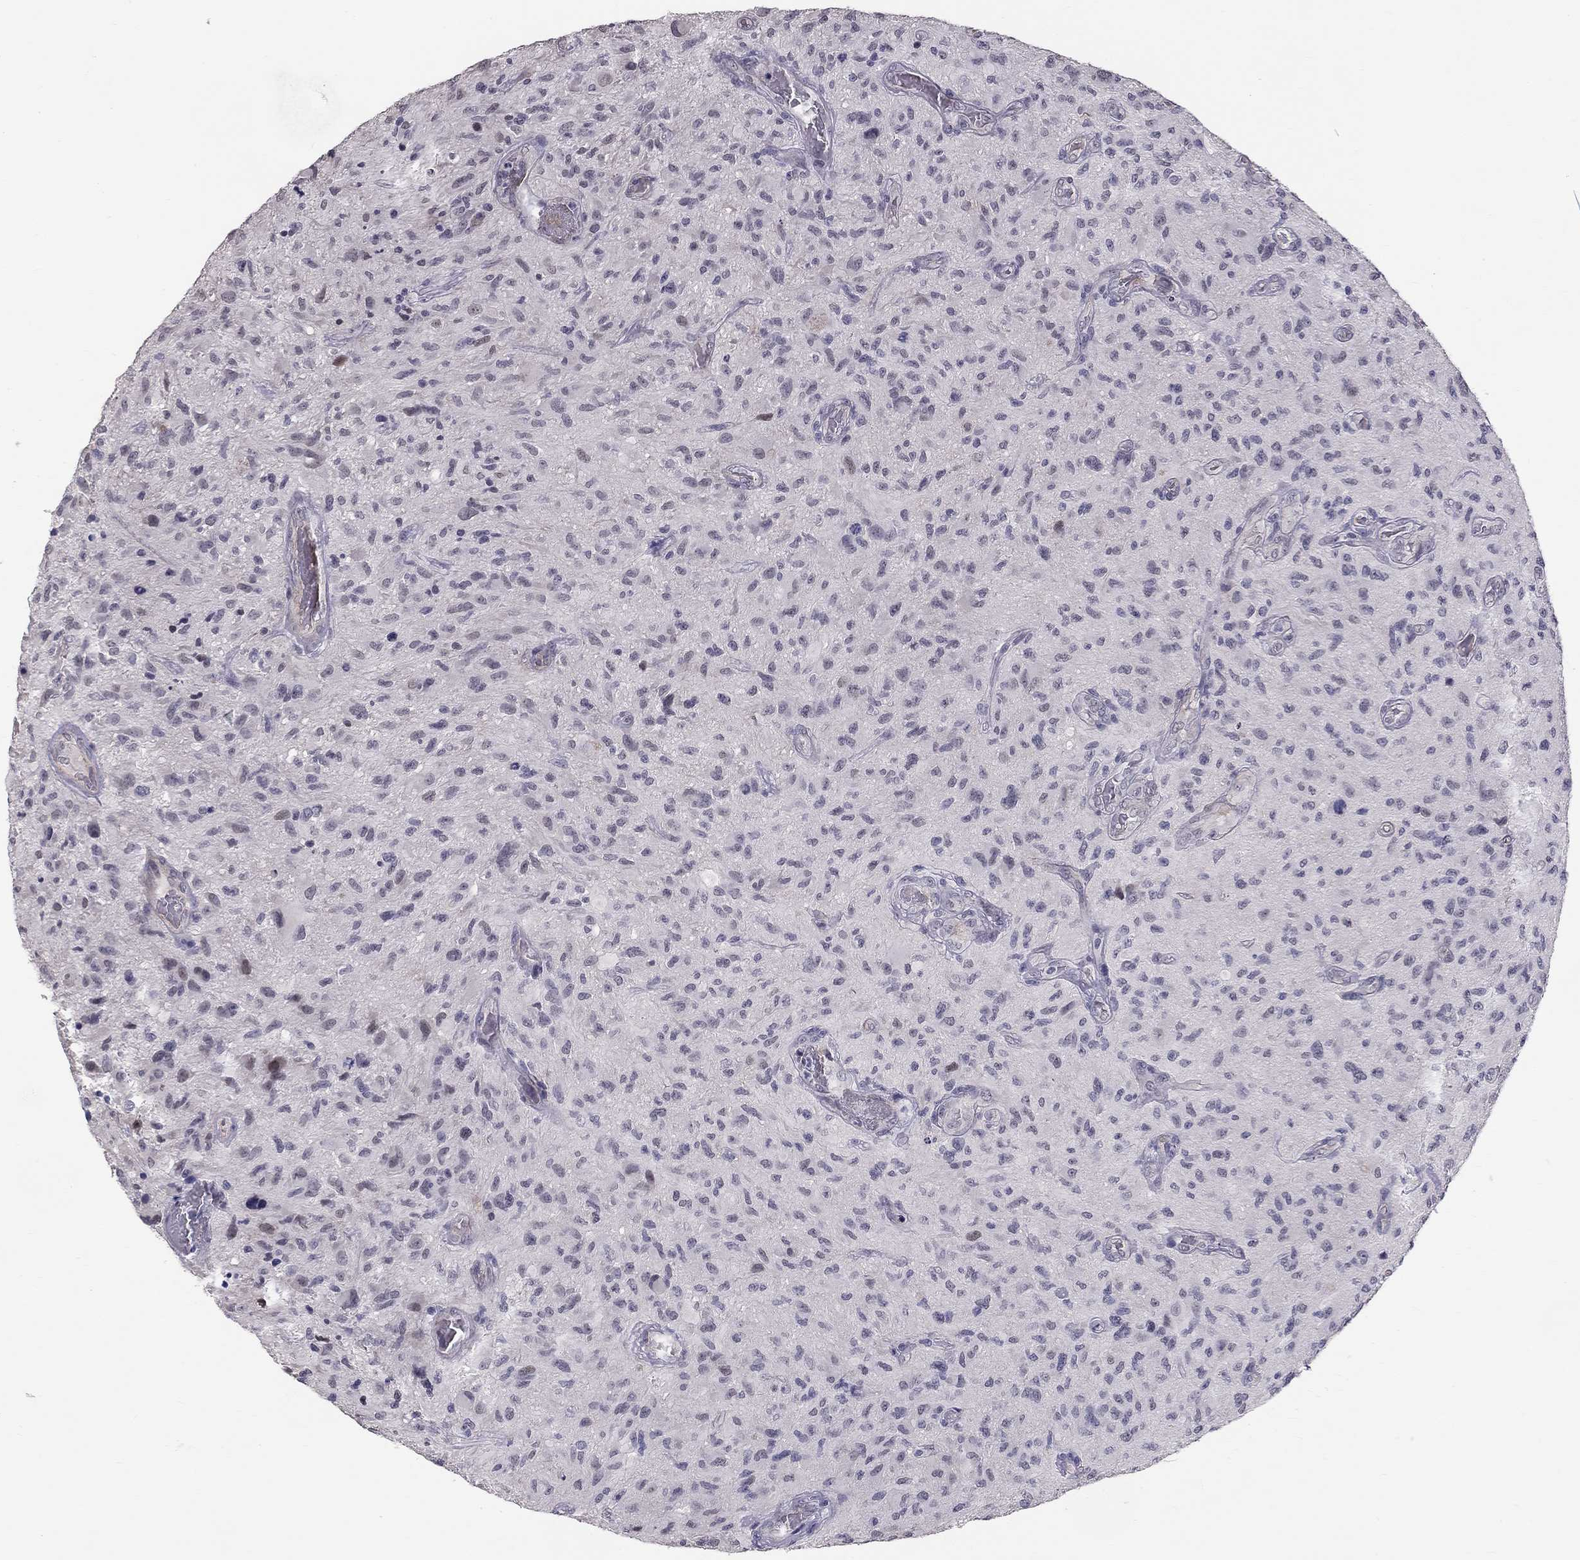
{"staining": {"intensity": "negative", "quantity": "none", "location": "none"}, "tissue": "glioma", "cell_type": "Tumor cells", "image_type": "cancer", "snomed": [{"axis": "morphology", "description": "Glioma, malignant, NOS"}, {"axis": "morphology", "description": "Glioma, malignant, High grade"}, {"axis": "topography", "description": "Brain"}], "caption": "Glioma (malignant) was stained to show a protein in brown. There is no significant positivity in tumor cells. (DAB (3,3'-diaminobenzidine) immunohistochemistry, high magnification).", "gene": "GJB4", "patient": {"sex": "female", "age": 71}}